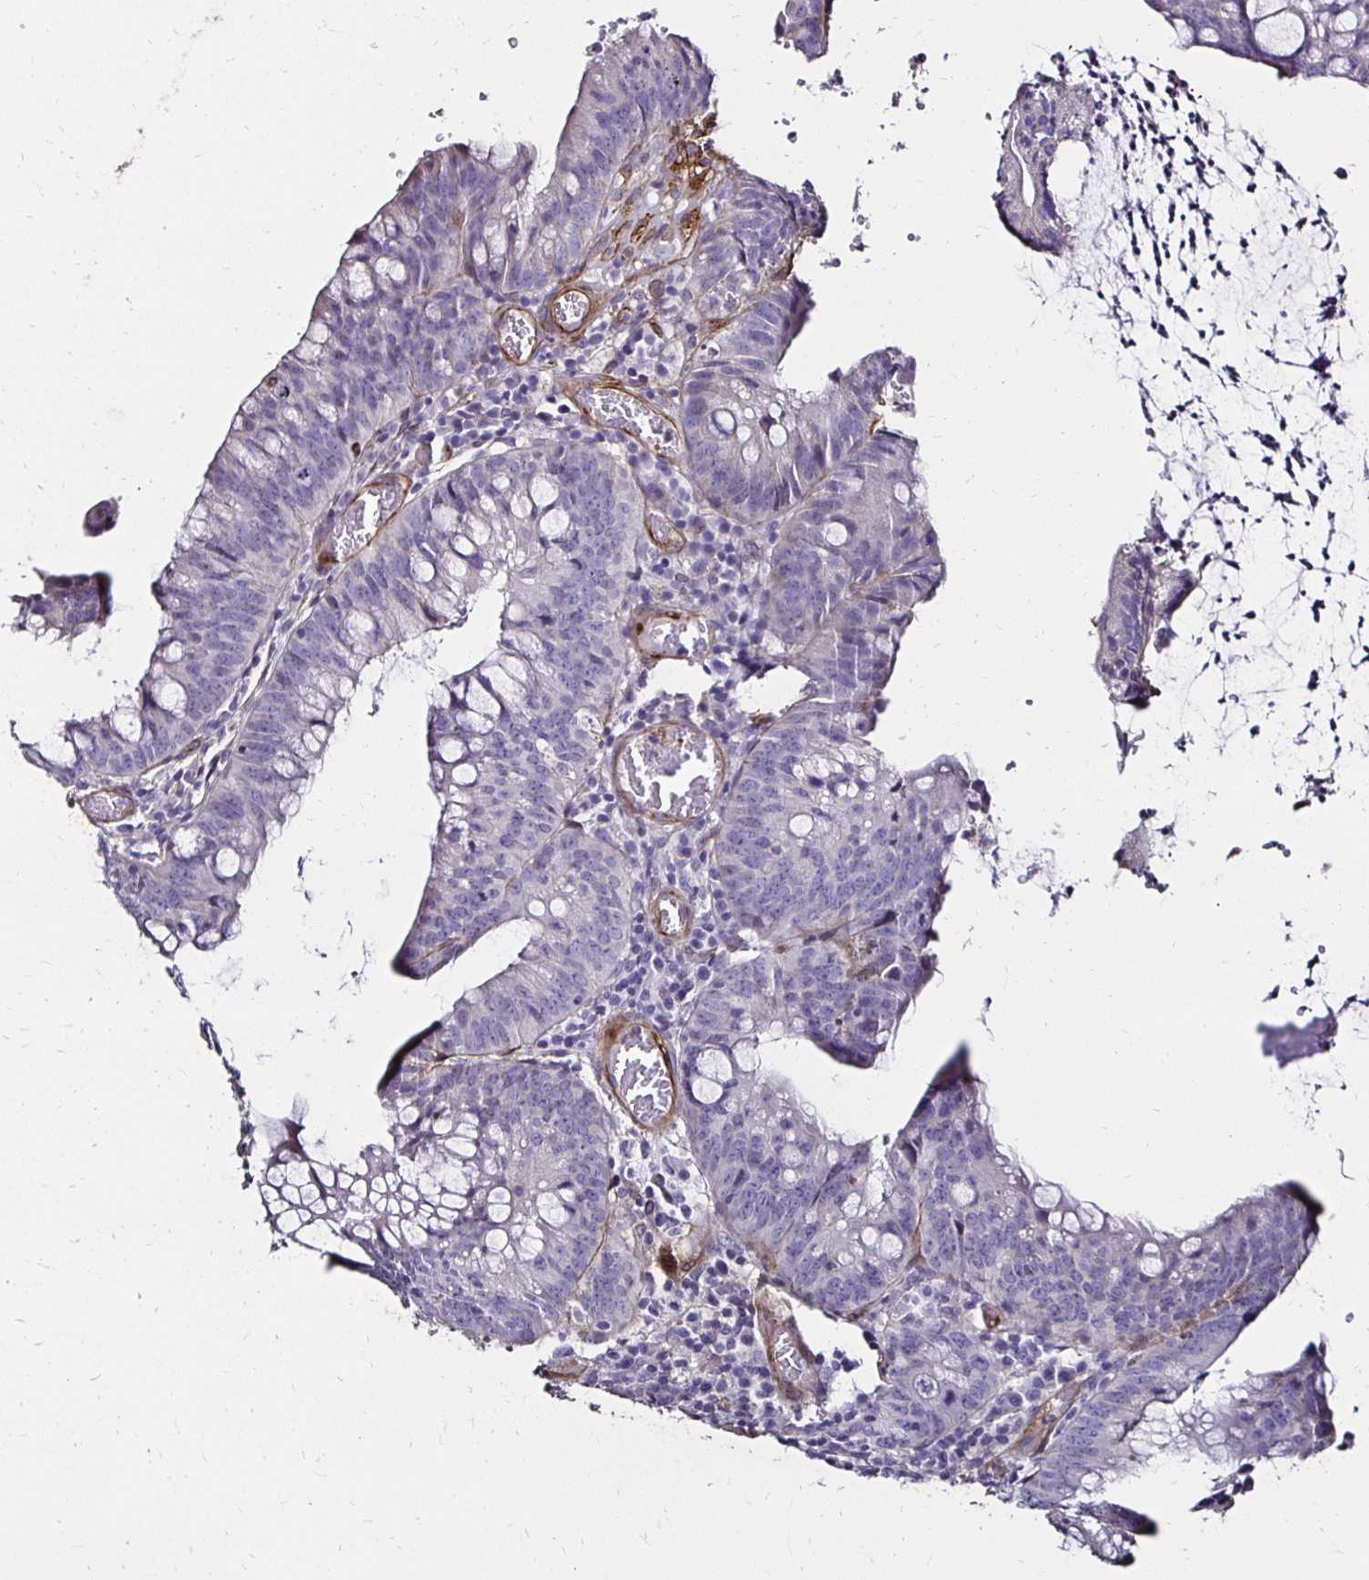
{"staining": {"intensity": "negative", "quantity": "none", "location": "none"}, "tissue": "colorectal cancer", "cell_type": "Tumor cells", "image_type": "cancer", "snomed": [{"axis": "morphology", "description": "Adenocarcinoma, NOS"}, {"axis": "topography", "description": "Colon"}], "caption": "There is no significant positivity in tumor cells of colorectal cancer.", "gene": "ITGB1", "patient": {"sex": "male", "age": 62}}